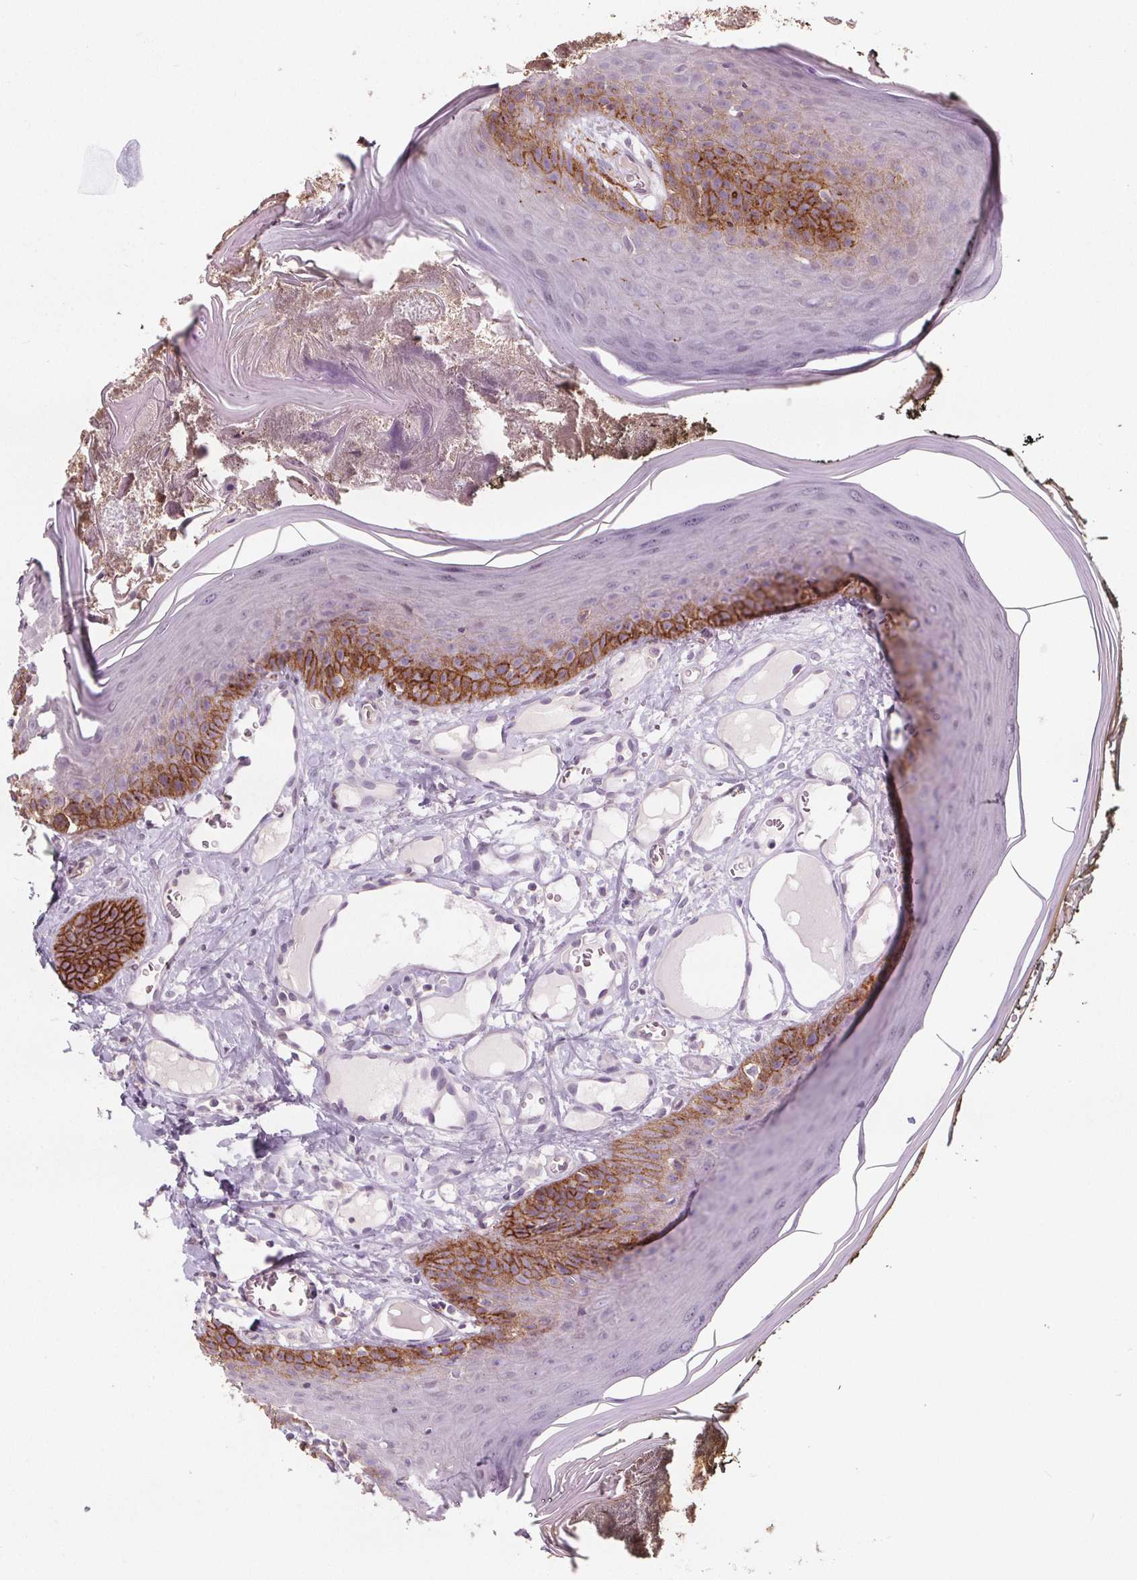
{"staining": {"intensity": "moderate", "quantity": "25%-75%", "location": "cytoplasmic/membranous"}, "tissue": "oral mucosa", "cell_type": "Squamous epithelial cells", "image_type": "normal", "snomed": [{"axis": "morphology", "description": "Normal tissue, NOS"}, {"axis": "topography", "description": "Oral tissue"}], "caption": "Oral mucosa stained for a protein (brown) exhibits moderate cytoplasmic/membranous positive staining in approximately 25%-75% of squamous epithelial cells.", "gene": "ATP1A1", "patient": {"sex": "male", "age": 9}}